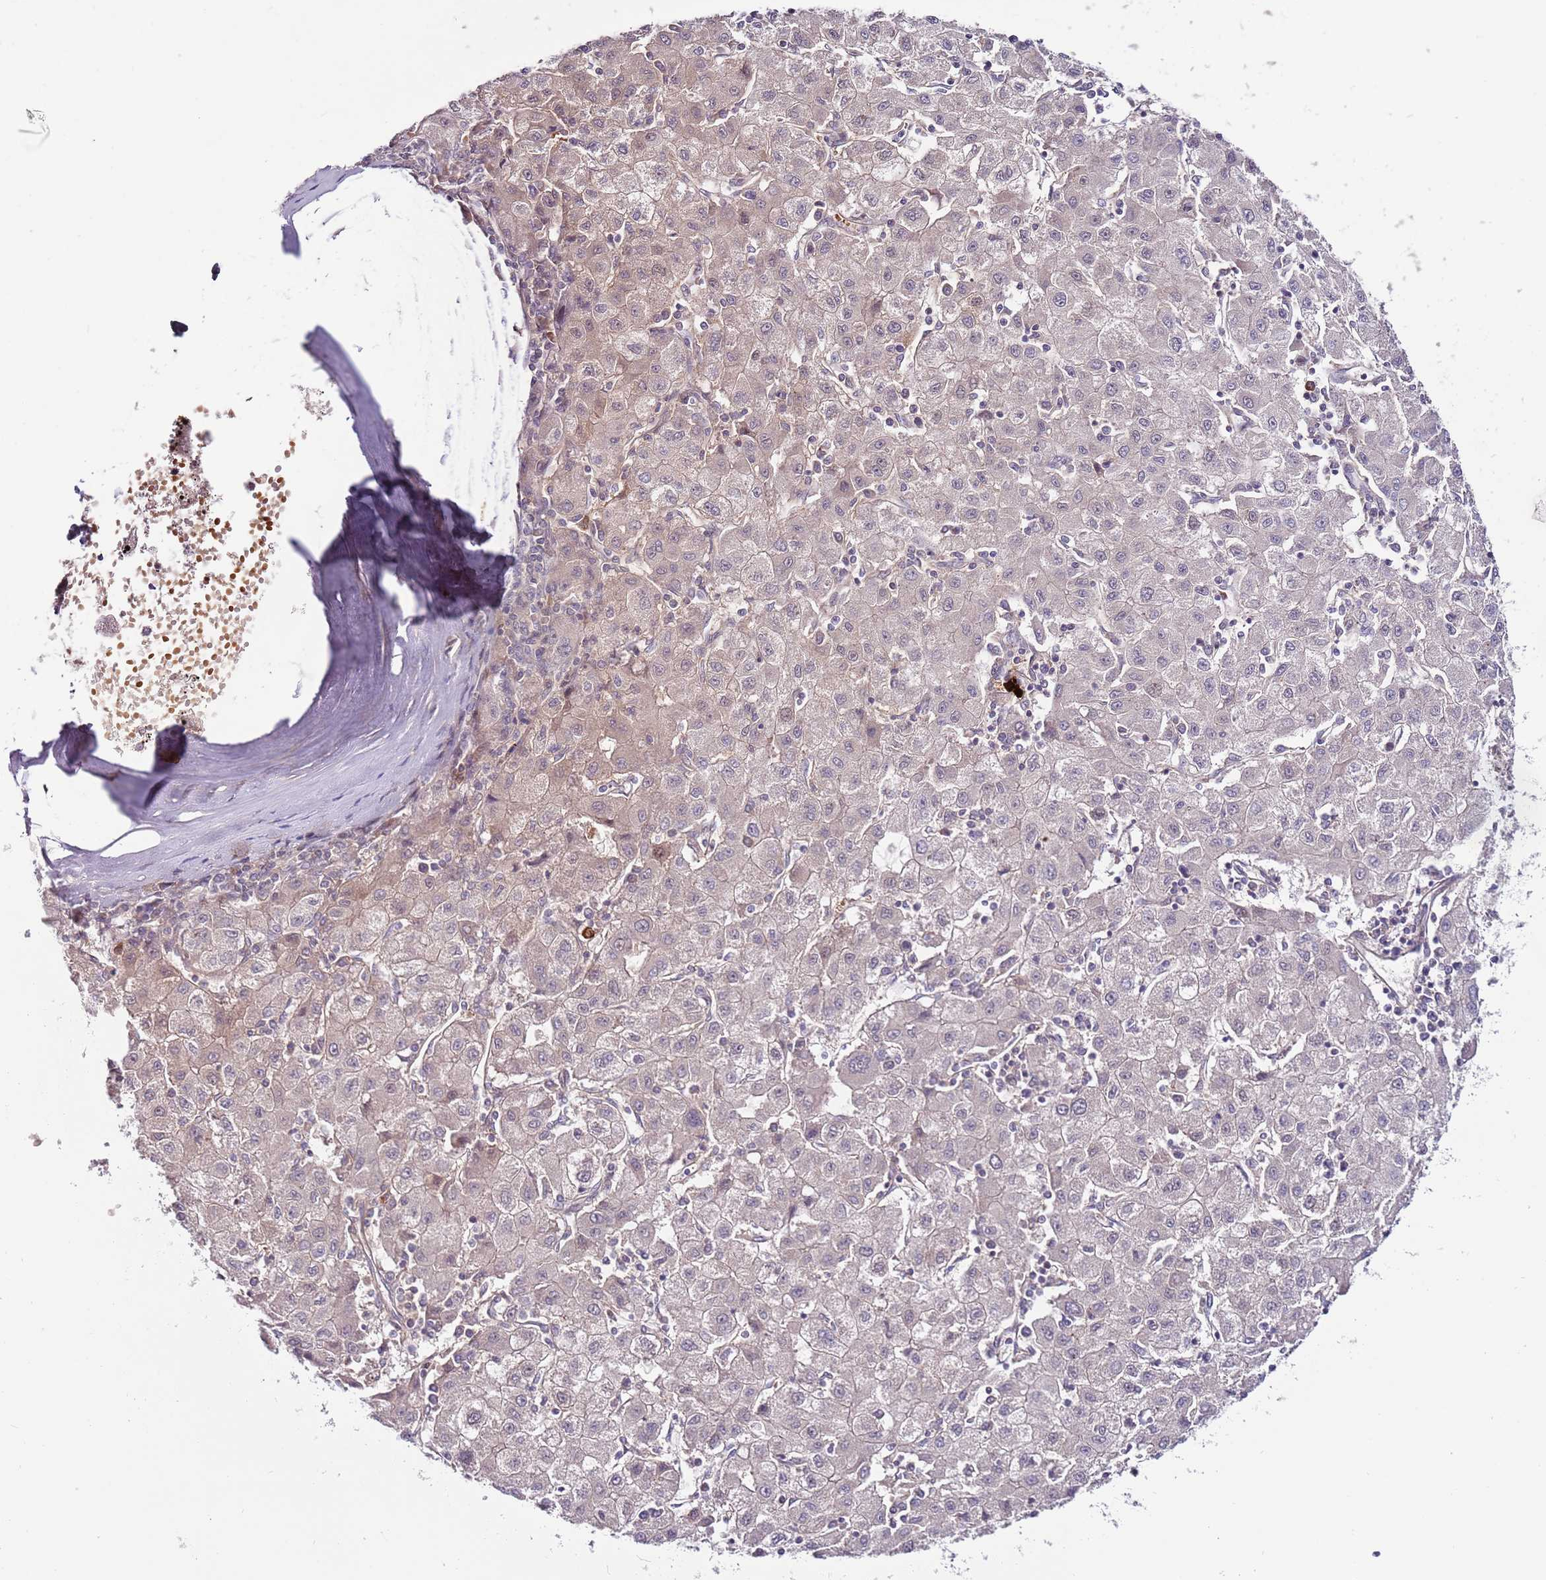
{"staining": {"intensity": "weak", "quantity": "<25%", "location": "cytoplasmic/membranous"}, "tissue": "liver cancer", "cell_type": "Tumor cells", "image_type": "cancer", "snomed": [{"axis": "morphology", "description": "Carcinoma, Hepatocellular, NOS"}, {"axis": "topography", "description": "Liver"}], "caption": "Immunohistochemistry image of neoplastic tissue: liver cancer stained with DAB (3,3'-diaminobenzidine) reveals no significant protein staining in tumor cells.", "gene": "MTG2", "patient": {"sex": "male", "age": 72}}